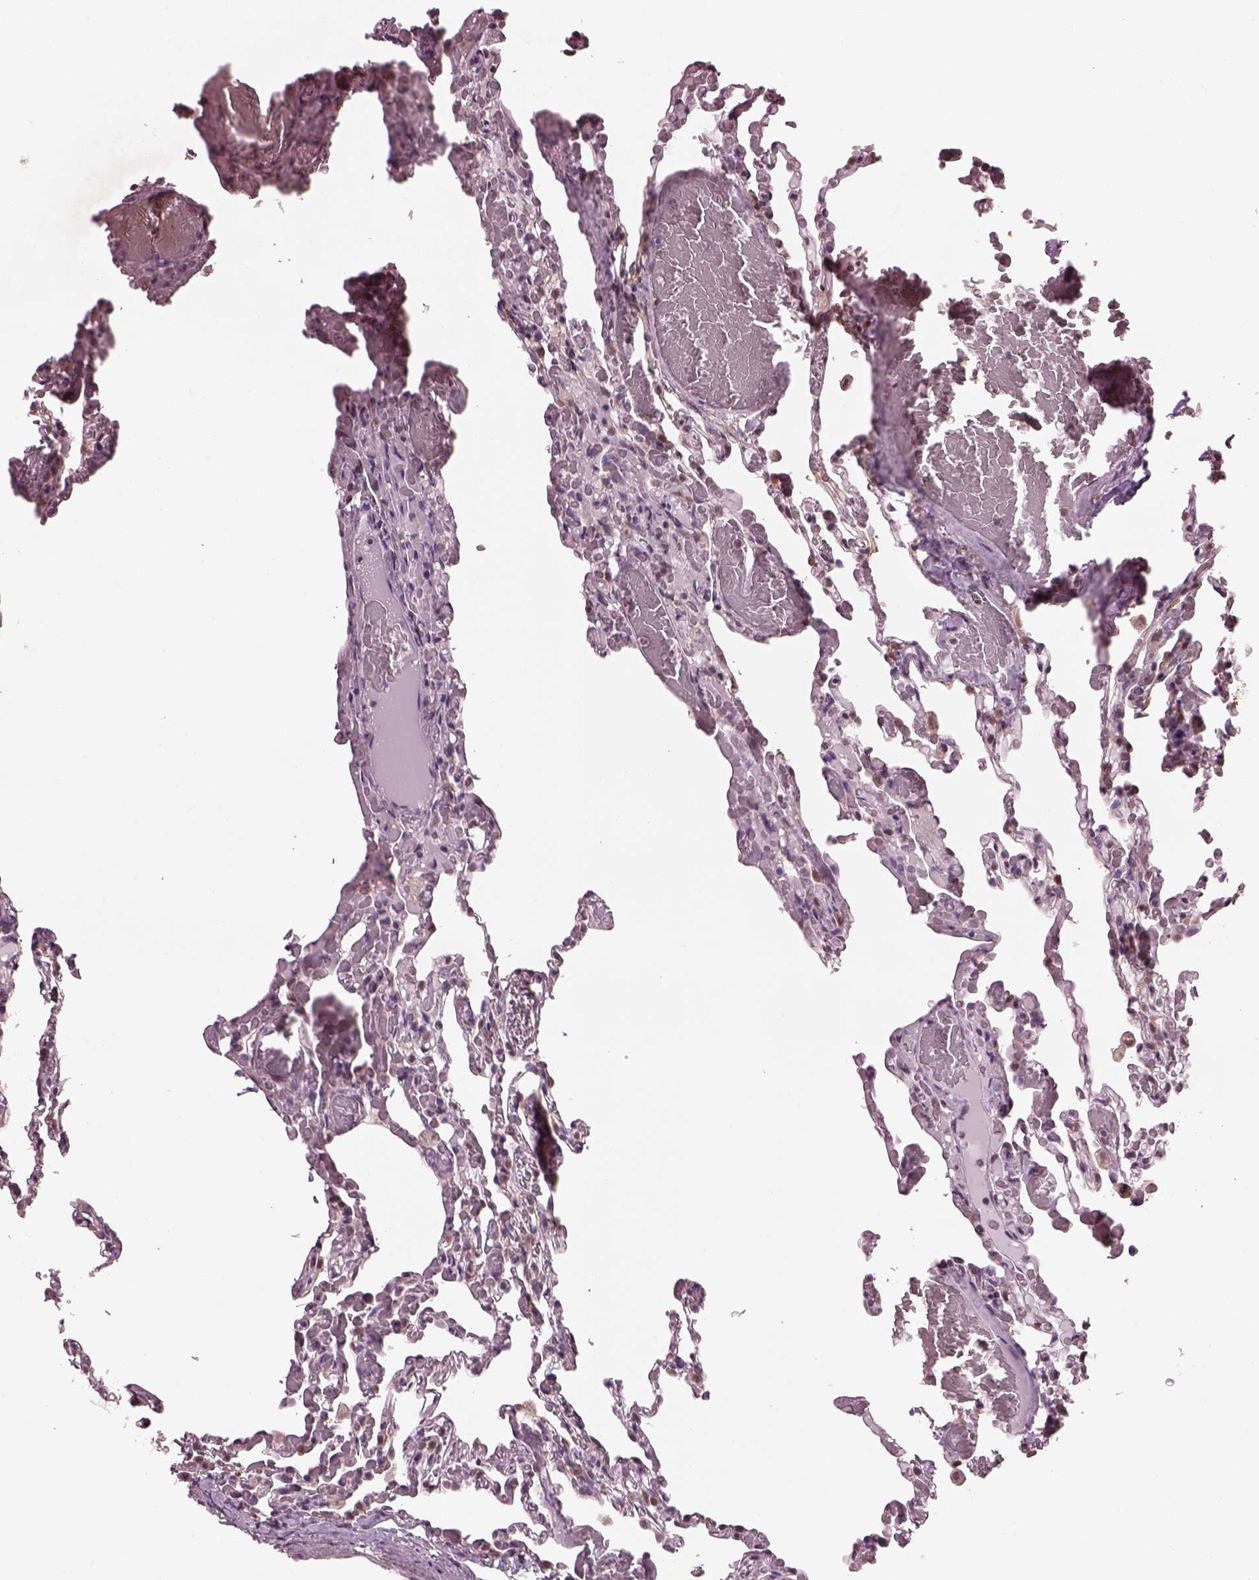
{"staining": {"intensity": "negative", "quantity": "none", "location": "none"}, "tissue": "lung", "cell_type": "Alveolar cells", "image_type": "normal", "snomed": [{"axis": "morphology", "description": "Normal tissue, NOS"}, {"axis": "topography", "description": "Lung"}], "caption": "Alveolar cells are negative for brown protein staining in unremarkable lung. Brightfield microscopy of immunohistochemistry stained with DAB (brown) and hematoxylin (blue), captured at high magnification.", "gene": "SRI", "patient": {"sex": "female", "age": 43}}